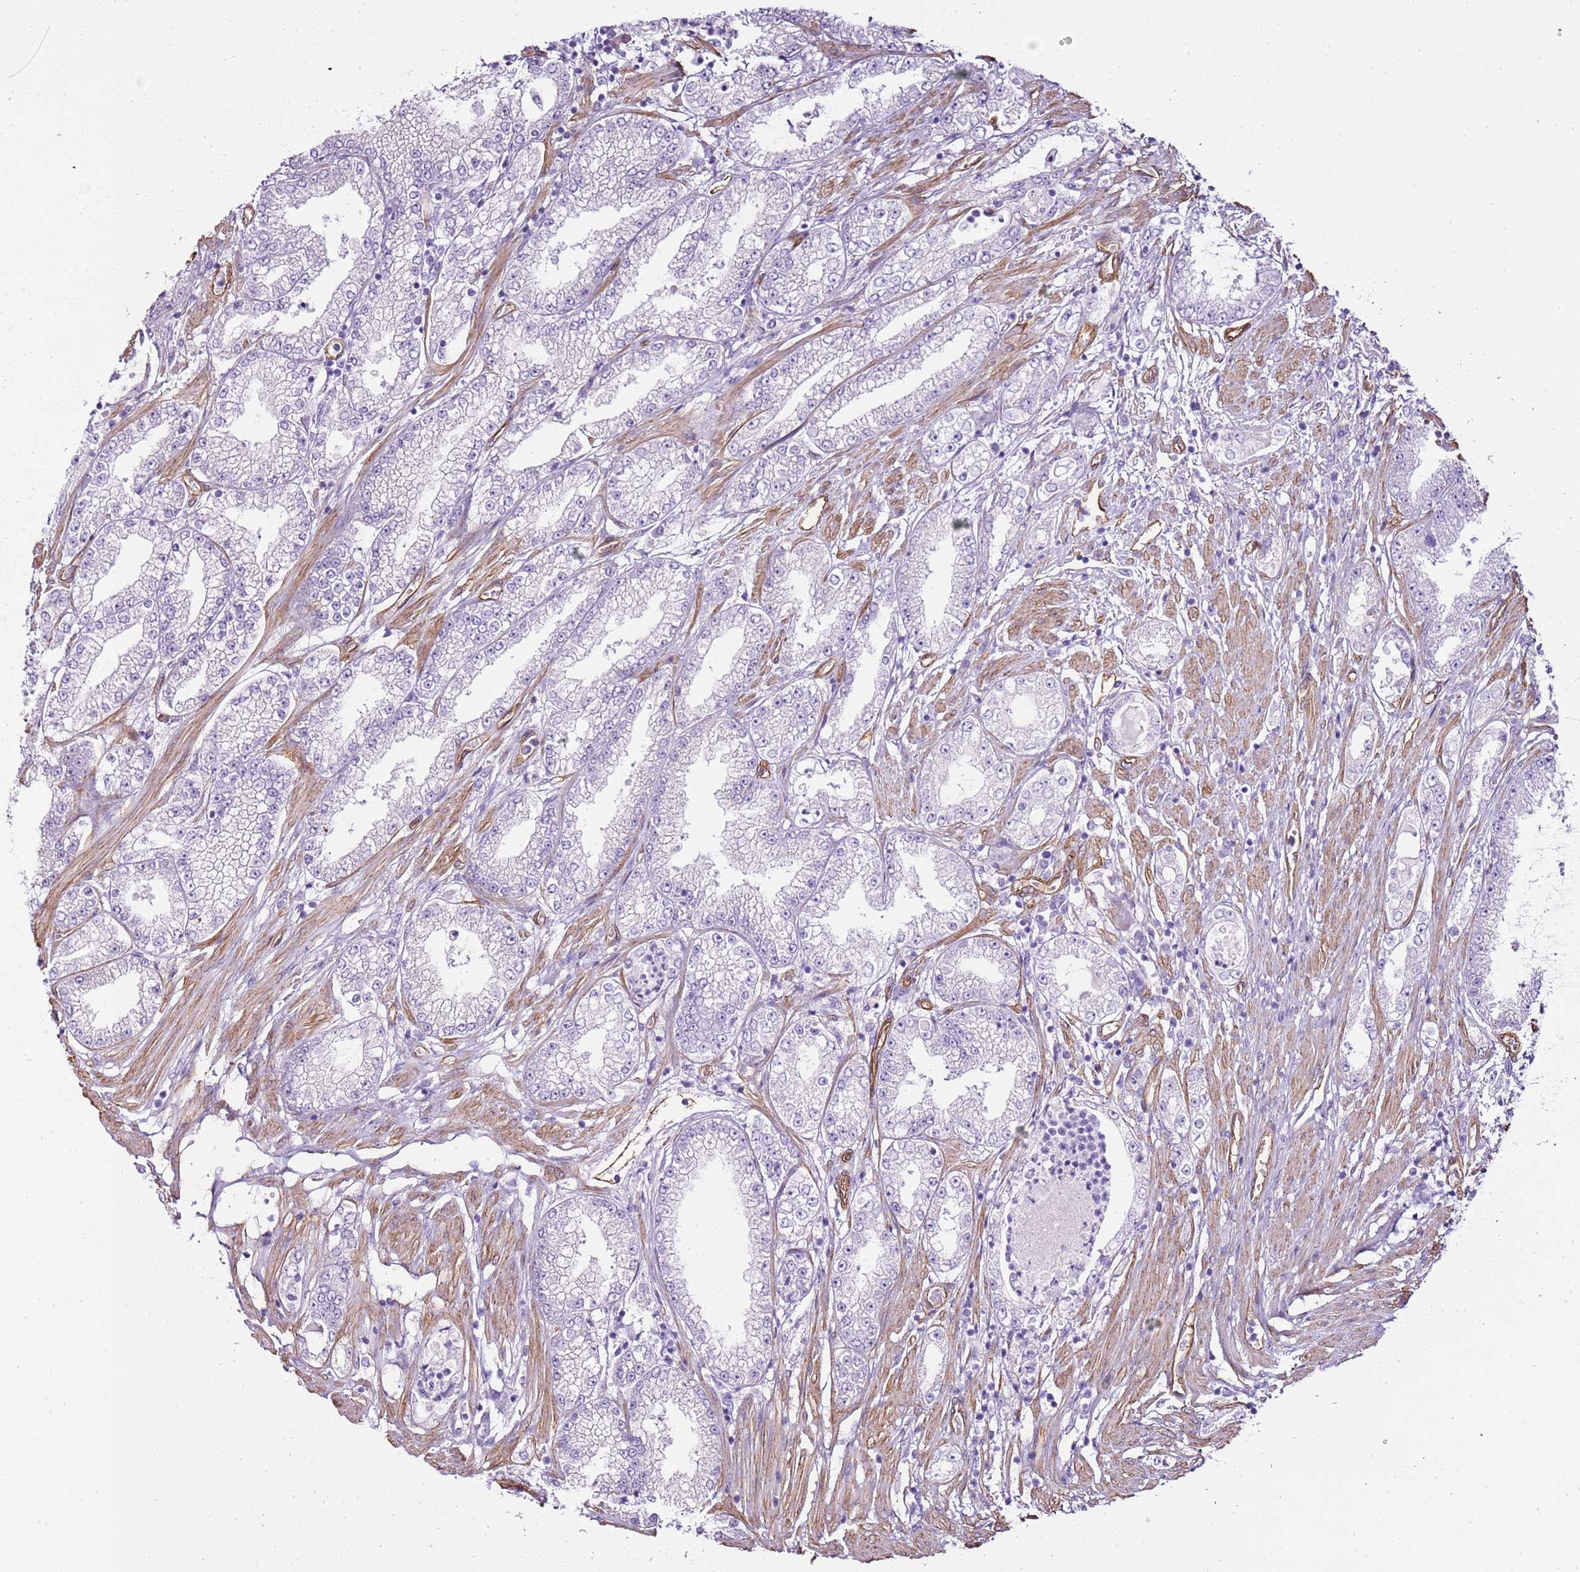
{"staining": {"intensity": "negative", "quantity": "none", "location": "none"}, "tissue": "prostate cancer", "cell_type": "Tumor cells", "image_type": "cancer", "snomed": [{"axis": "morphology", "description": "Adenocarcinoma, High grade"}, {"axis": "topography", "description": "Prostate"}], "caption": "An immunohistochemistry (IHC) image of prostate cancer (adenocarcinoma (high-grade)) is shown. There is no staining in tumor cells of prostate cancer (adenocarcinoma (high-grade)).", "gene": "CTDSPL", "patient": {"sex": "male", "age": 69}}